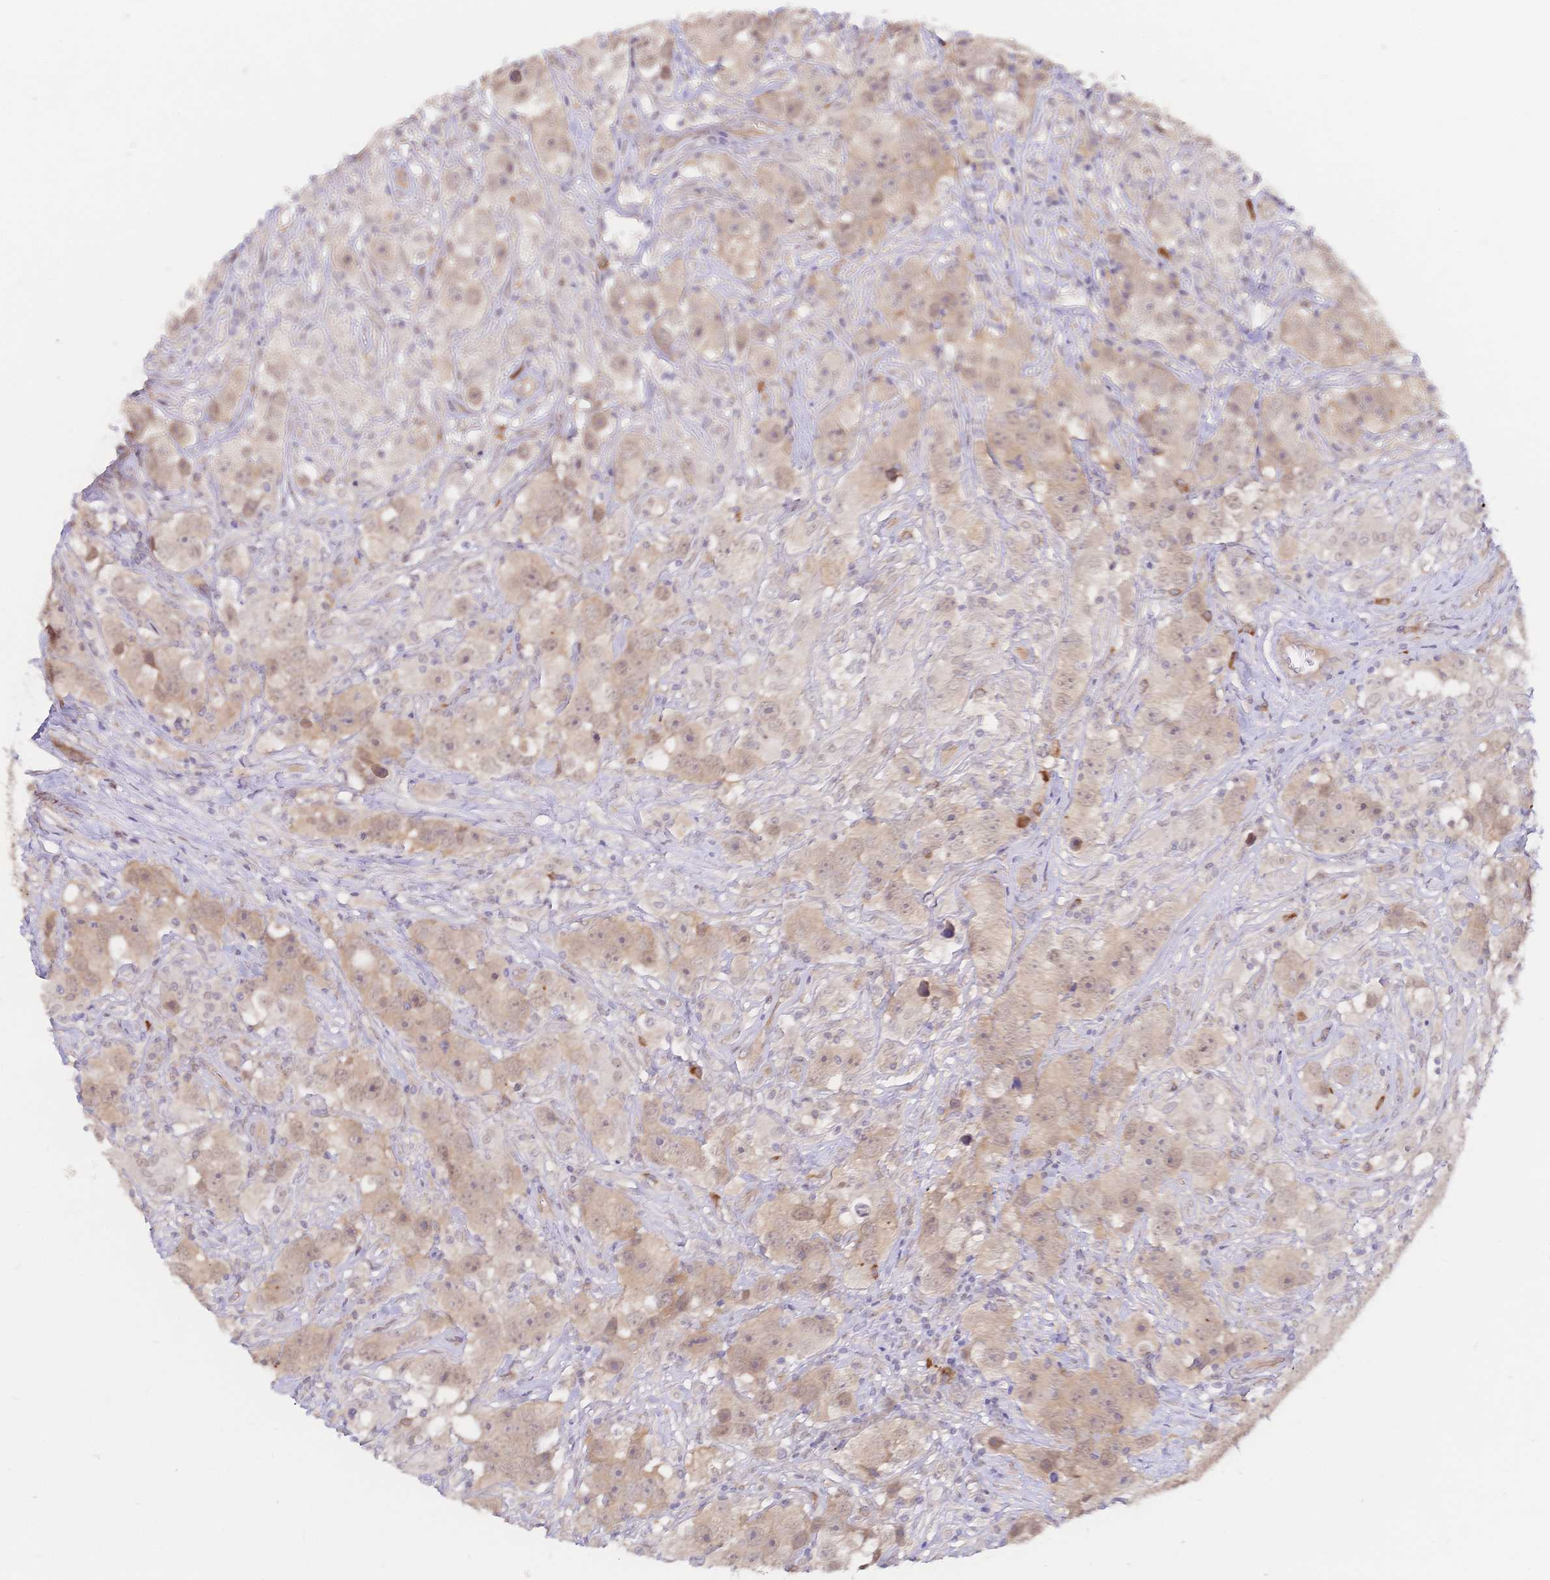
{"staining": {"intensity": "weak", "quantity": "25%-75%", "location": "cytoplasmic/membranous,nuclear"}, "tissue": "testis cancer", "cell_type": "Tumor cells", "image_type": "cancer", "snomed": [{"axis": "morphology", "description": "Seminoma, NOS"}, {"axis": "topography", "description": "Testis"}], "caption": "This micrograph shows immunohistochemistry staining of testis cancer (seminoma), with low weak cytoplasmic/membranous and nuclear expression in about 25%-75% of tumor cells.", "gene": "LMO4", "patient": {"sex": "male", "age": 49}}